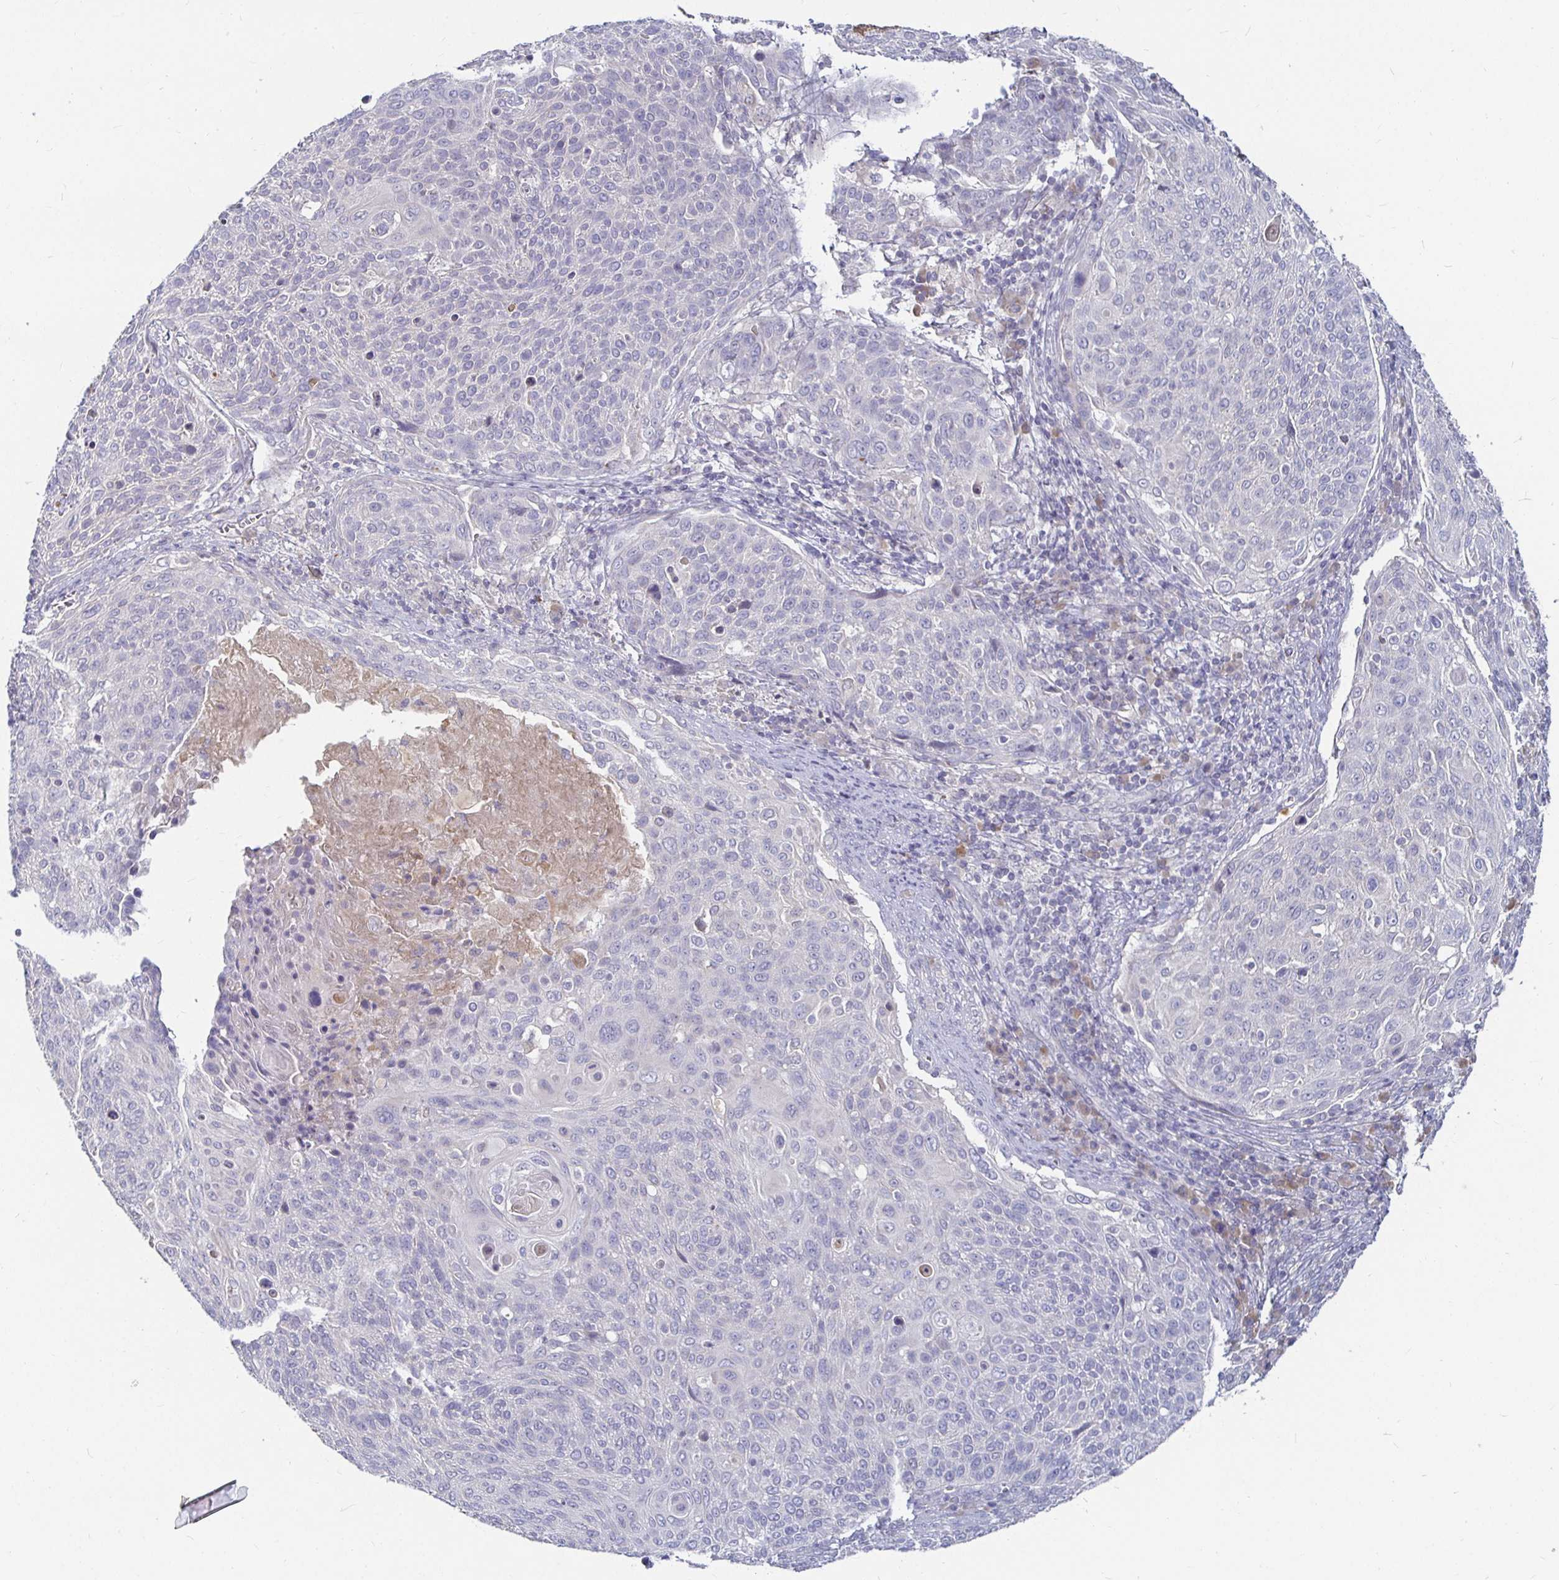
{"staining": {"intensity": "negative", "quantity": "none", "location": "none"}, "tissue": "cervical cancer", "cell_type": "Tumor cells", "image_type": "cancer", "snomed": [{"axis": "morphology", "description": "Squamous cell carcinoma, NOS"}, {"axis": "topography", "description": "Cervix"}], "caption": "The histopathology image reveals no staining of tumor cells in cervical squamous cell carcinoma. The staining is performed using DAB brown chromogen with nuclei counter-stained in using hematoxylin.", "gene": "RNF144B", "patient": {"sex": "female", "age": 31}}